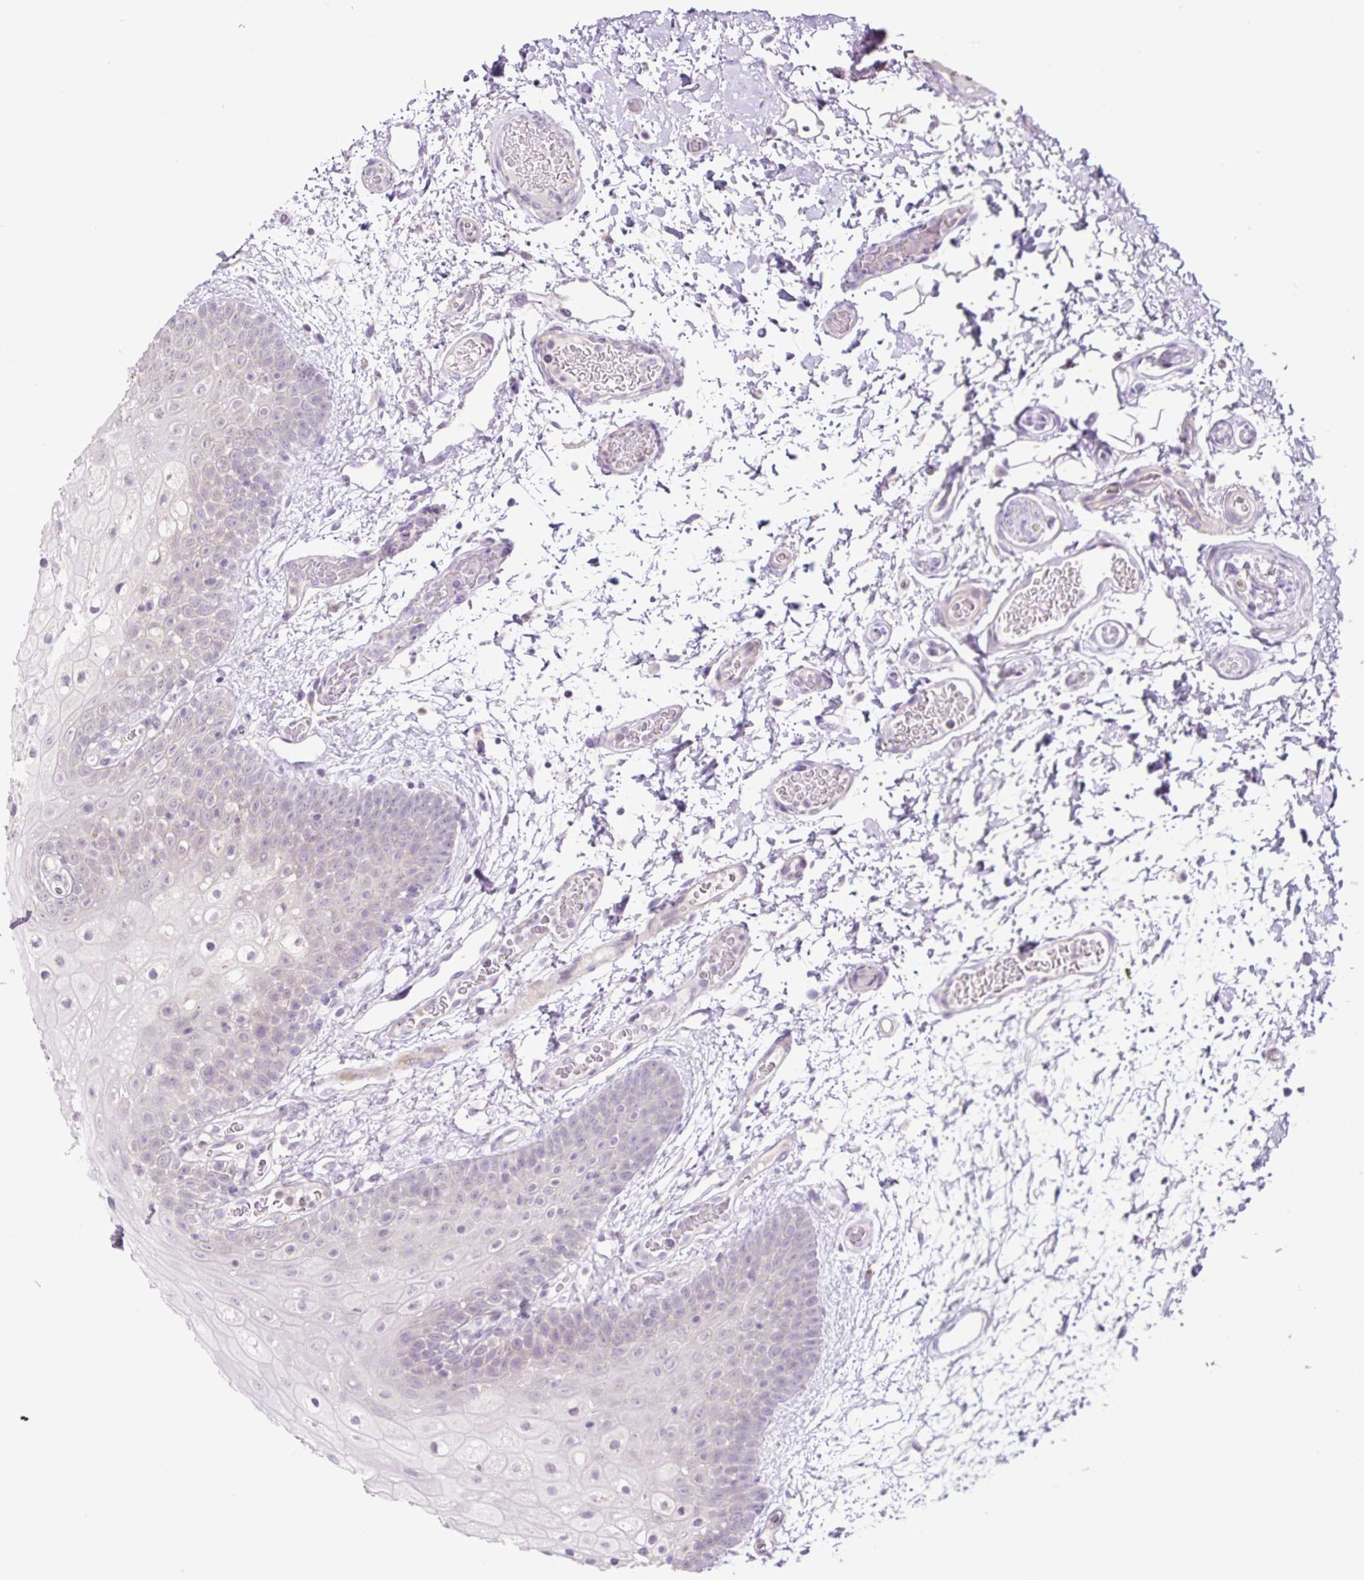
{"staining": {"intensity": "negative", "quantity": "none", "location": "none"}, "tissue": "oral mucosa", "cell_type": "Squamous epithelial cells", "image_type": "normal", "snomed": [{"axis": "morphology", "description": "Normal tissue, NOS"}, {"axis": "morphology", "description": "Squamous cell carcinoma, NOS"}, {"axis": "topography", "description": "Oral tissue"}, {"axis": "topography", "description": "Tounge, NOS"}, {"axis": "topography", "description": "Head-Neck"}], "caption": "Oral mucosa stained for a protein using IHC shows no expression squamous epithelial cells.", "gene": "OGDHL", "patient": {"sex": "male", "age": 76}}